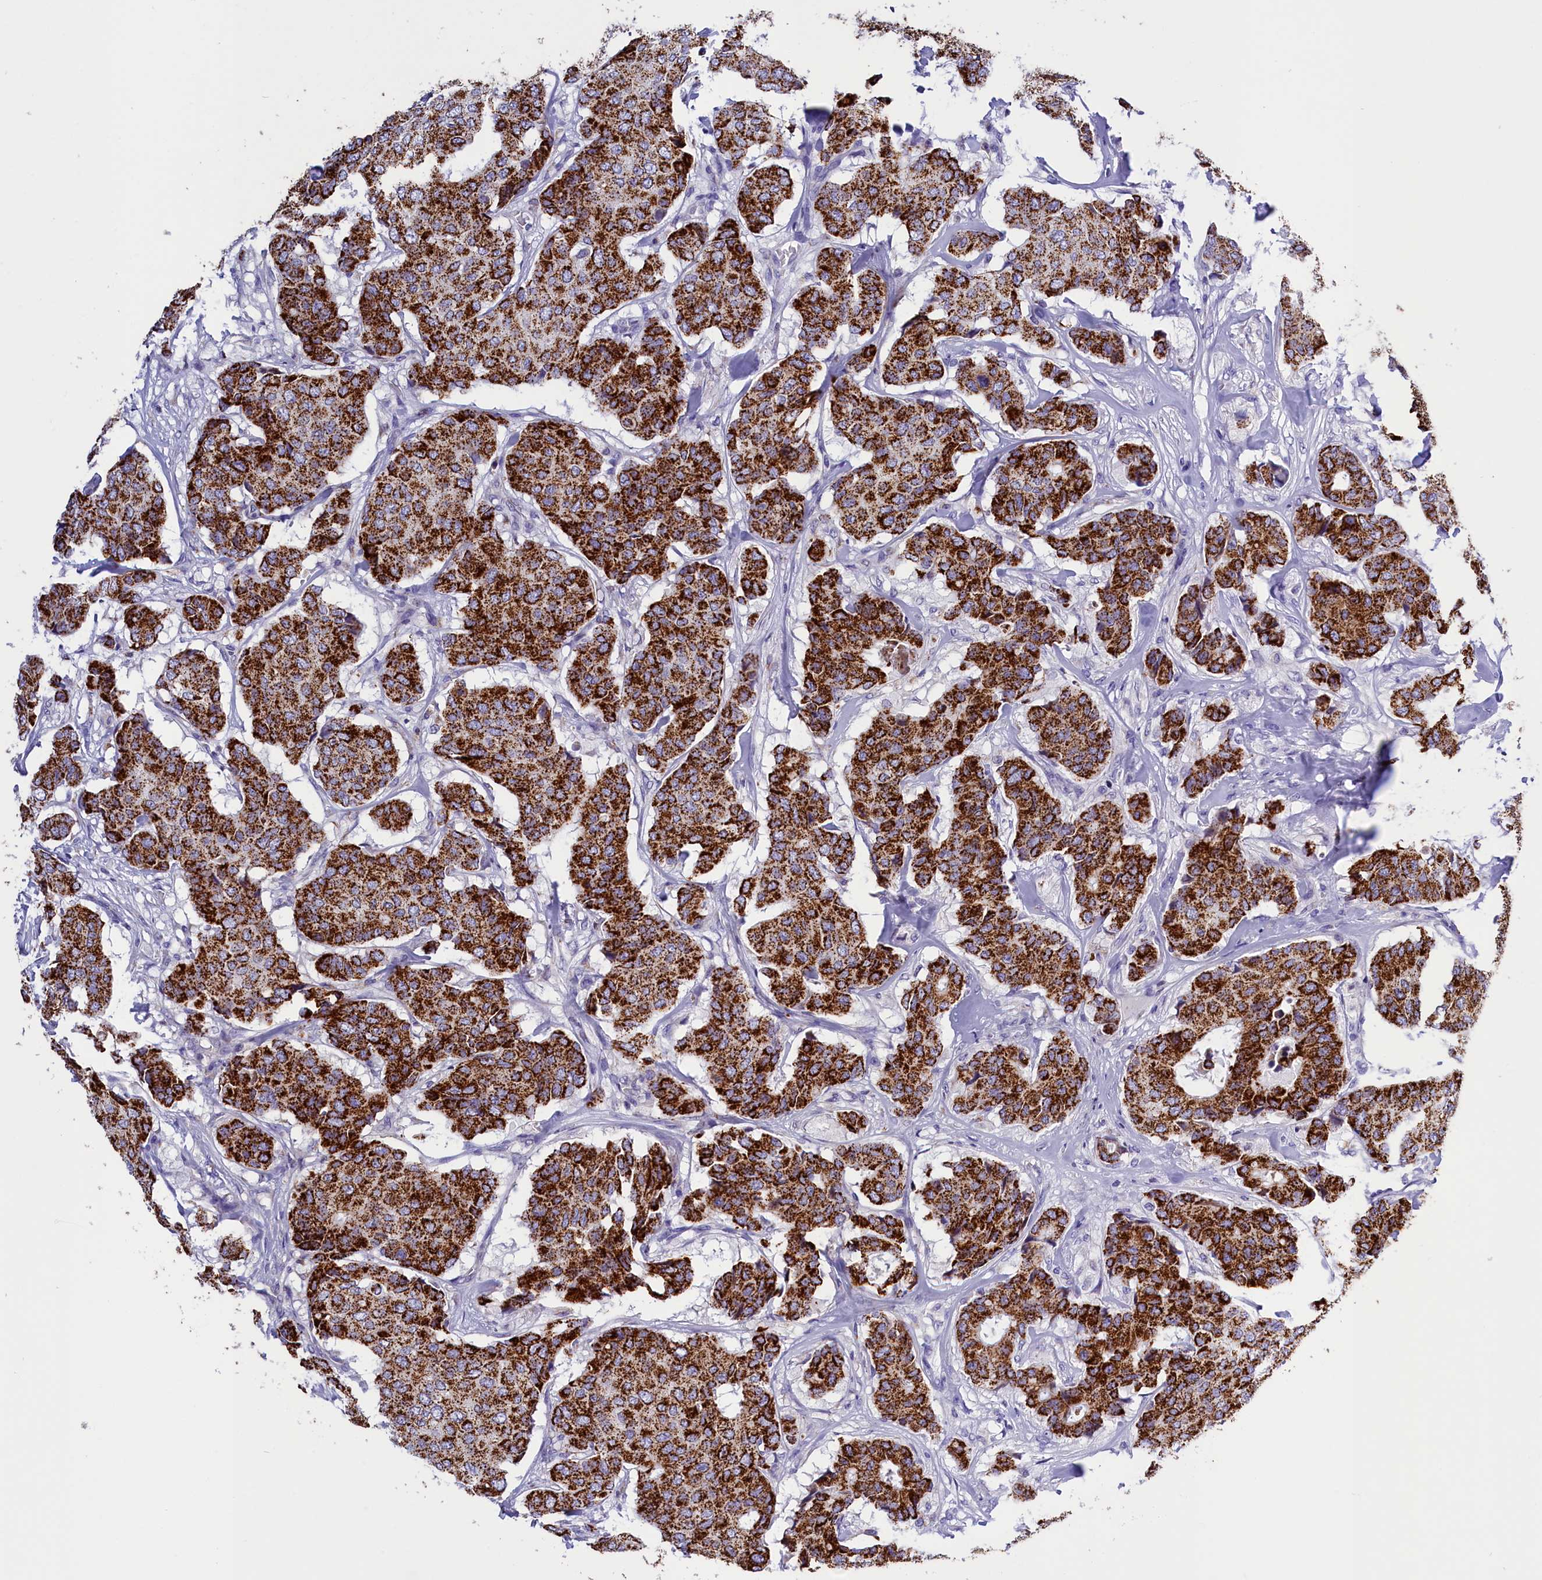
{"staining": {"intensity": "strong", "quantity": ">75%", "location": "cytoplasmic/membranous"}, "tissue": "breast cancer", "cell_type": "Tumor cells", "image_type": "cancer", "snomed": [{"axis": "morphology", "description": "Duct carcinoma"}, {"axis": "topography", "description": "Breast"}], "caption": "Breast cancer was stained to show a protein in brown. There is high levels of strong cytoplasmic/membranous expression in approximately >75% of tumor cells.", "gene": "ABAT", "patient": {"sex": "female", "age": 75}}